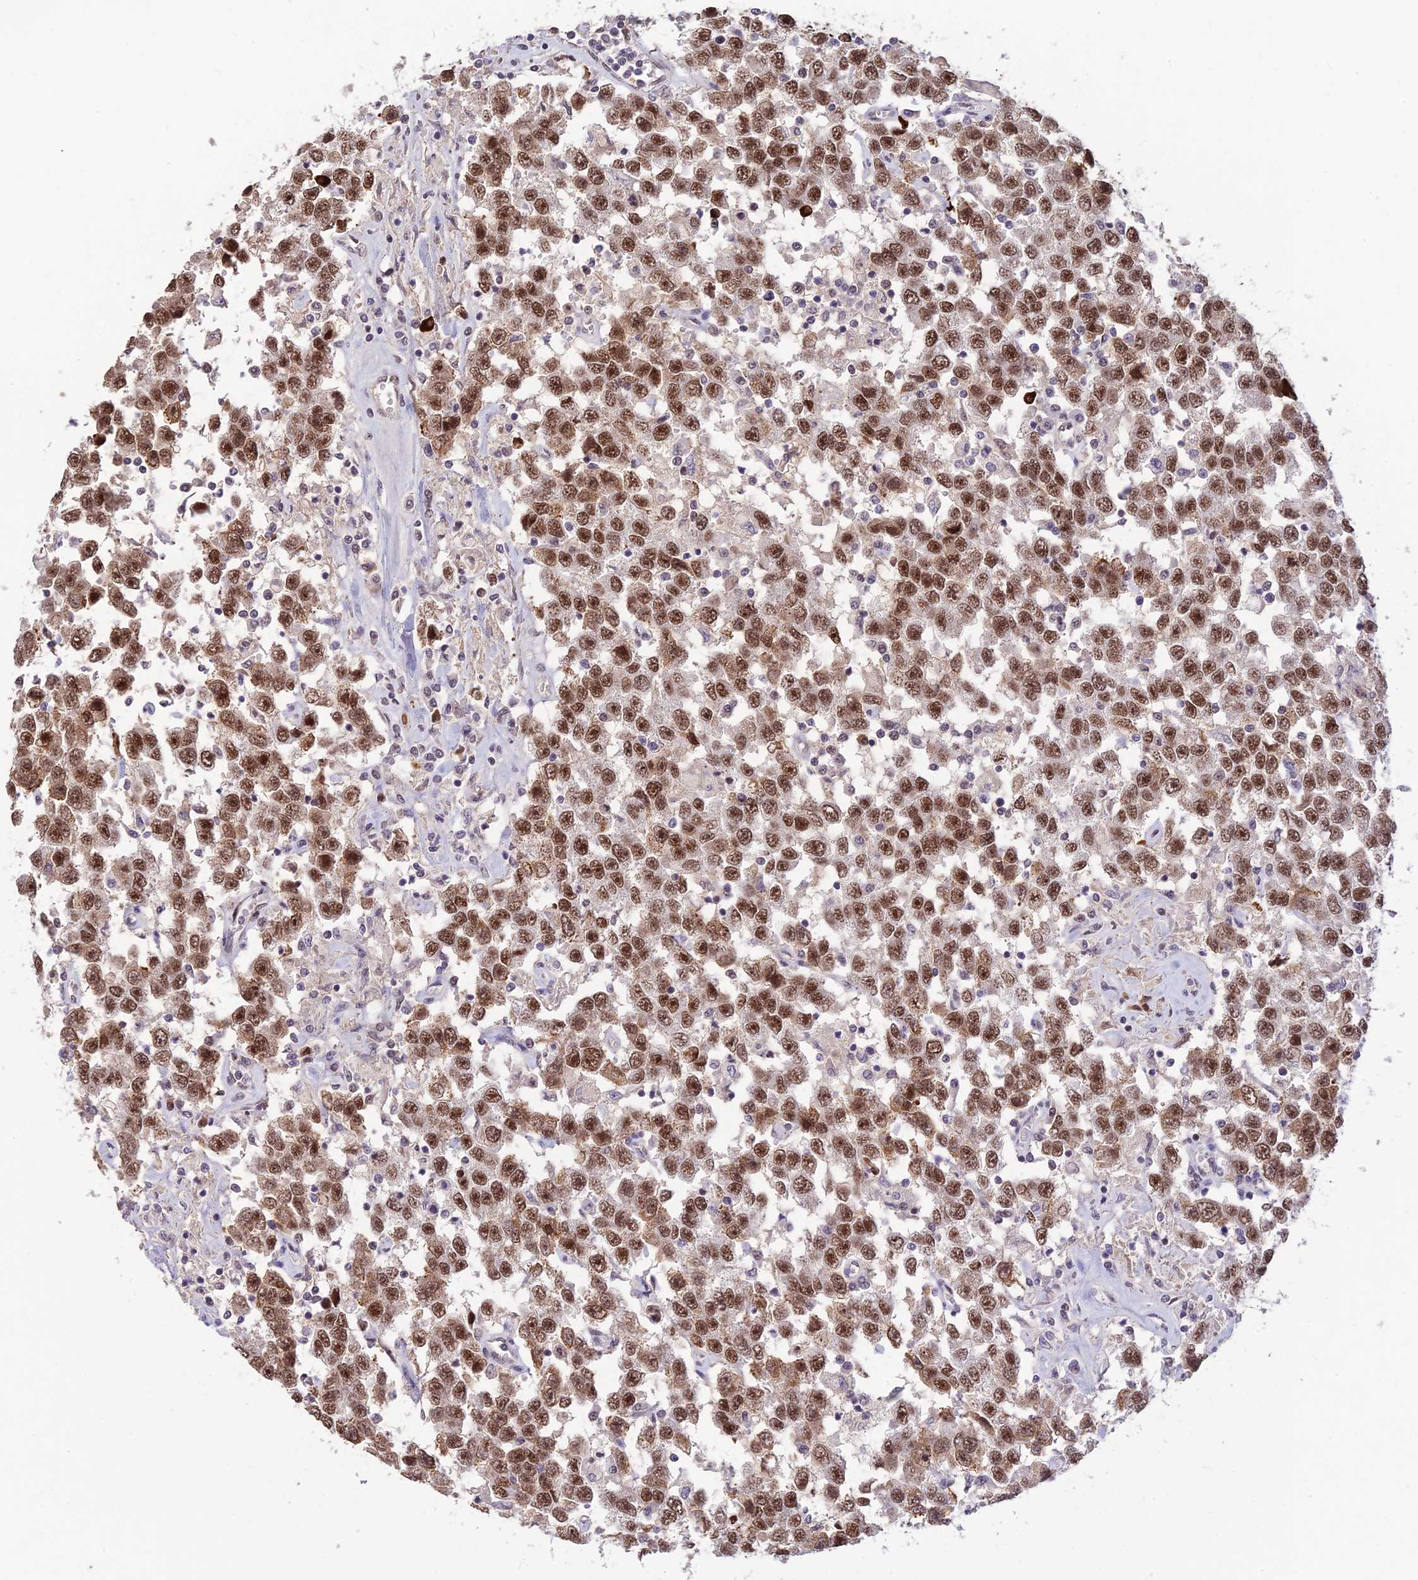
{"staining": {"intensity": "strong", "quantity": ">75%", "location": "nuclear"}, "tissue": "testis cancer", "cell_type": "Tumor cells", "image_type": "cancer", "snomed": [{"axis": "morphology", "description": "Seminoma, NOS"}, {"axis": "topography", "description": "Testis"}], "caption": "Strong nuclear protein positivity is seen in about >75% of tumor cells in testis cancer.", "gene": "POLR1G", "patient": {"sex": "male", "age": 41}}